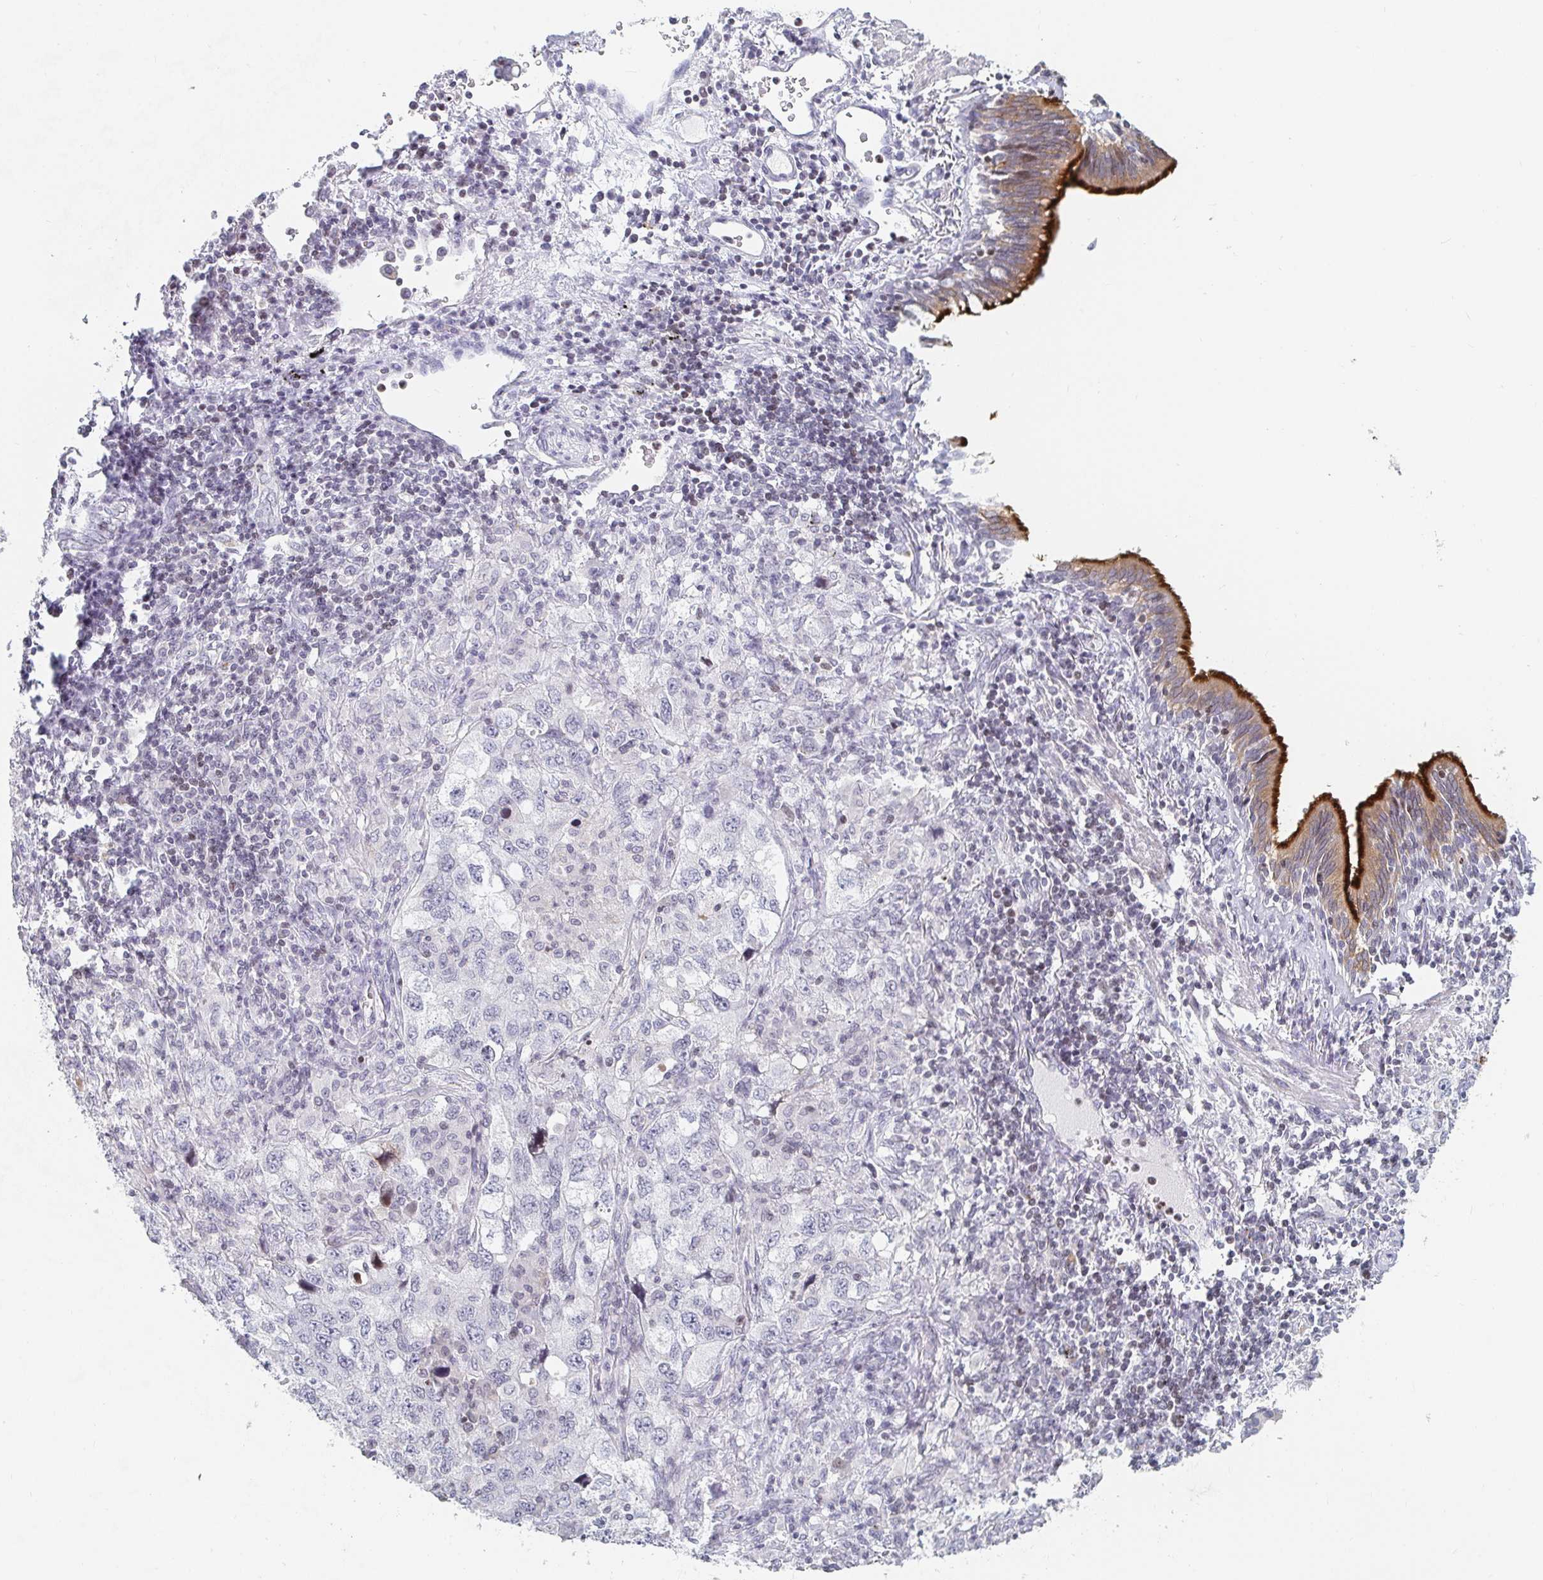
{"staining": {"intensity": "negative", "quantity": "none", "location": "none"}, "tissue": "lung cancer", "cell_type": "Tumor cells", "image_type": "cancer", "snomed": [{"axis": "morphology", "description": "Adenocarcinoma, NOS"}, {"axis": "topography", "description": "Lung"}], "caption": "Immunohistochemistry (IHC) of human lung adenocarcinoma reveals no expression in tumor cells.", "gene": "NME9", "patient": {"sex": "female", "age": 57}}